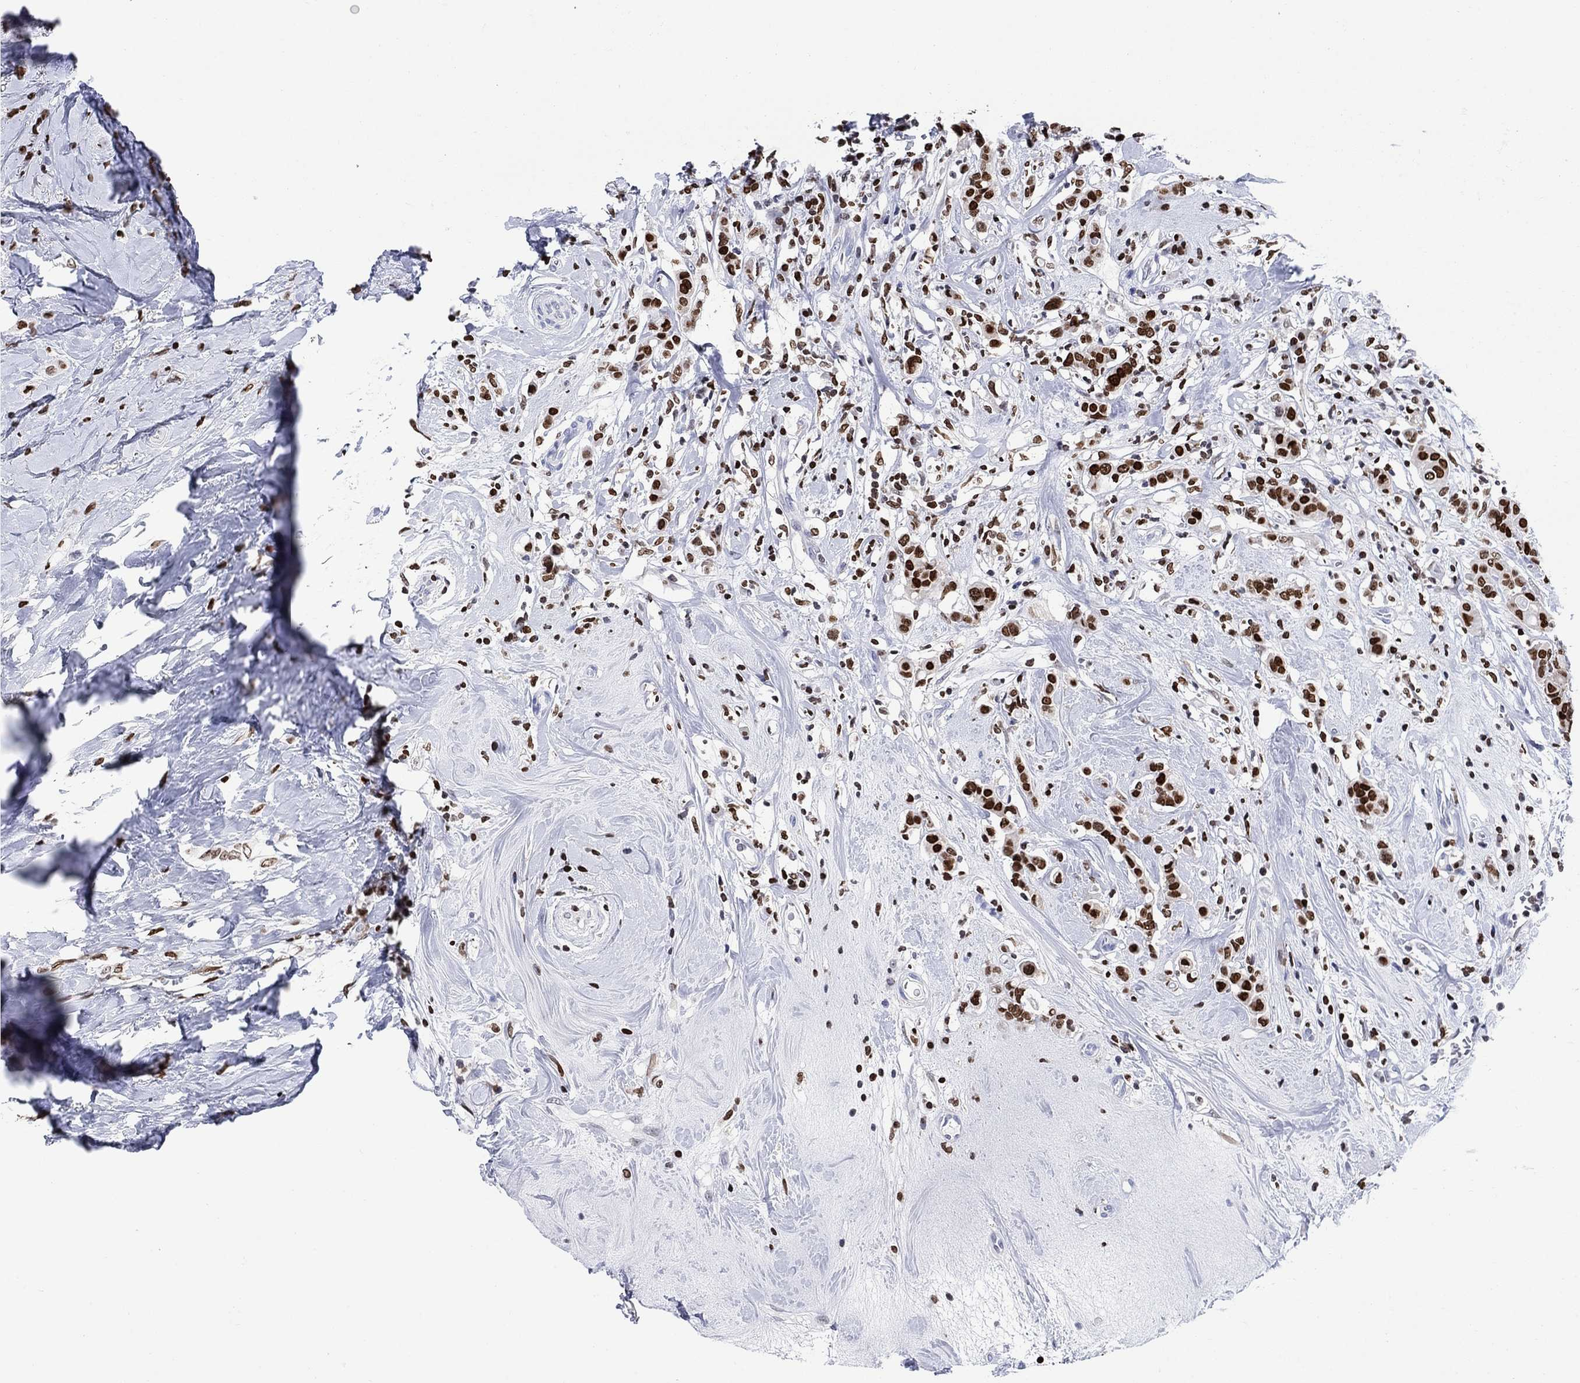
{"staining": {"intensity": "strong", "quantity": ">75%", "location": "nuclear"}, "tissue": "breast cancer", "cell_type": "Tumor cells", "image_type": "cancer", "snomed": [{"axis": "morphology", "description": "Duct carcinoma"}, {"axis": "topography", "description": "Breast"}], "caption": "Breast cancer stained with a protein marker reveals strong staining in tumor cells.", "gene": "HMGA1", "patient": {"sex": "female", "age": 27}}